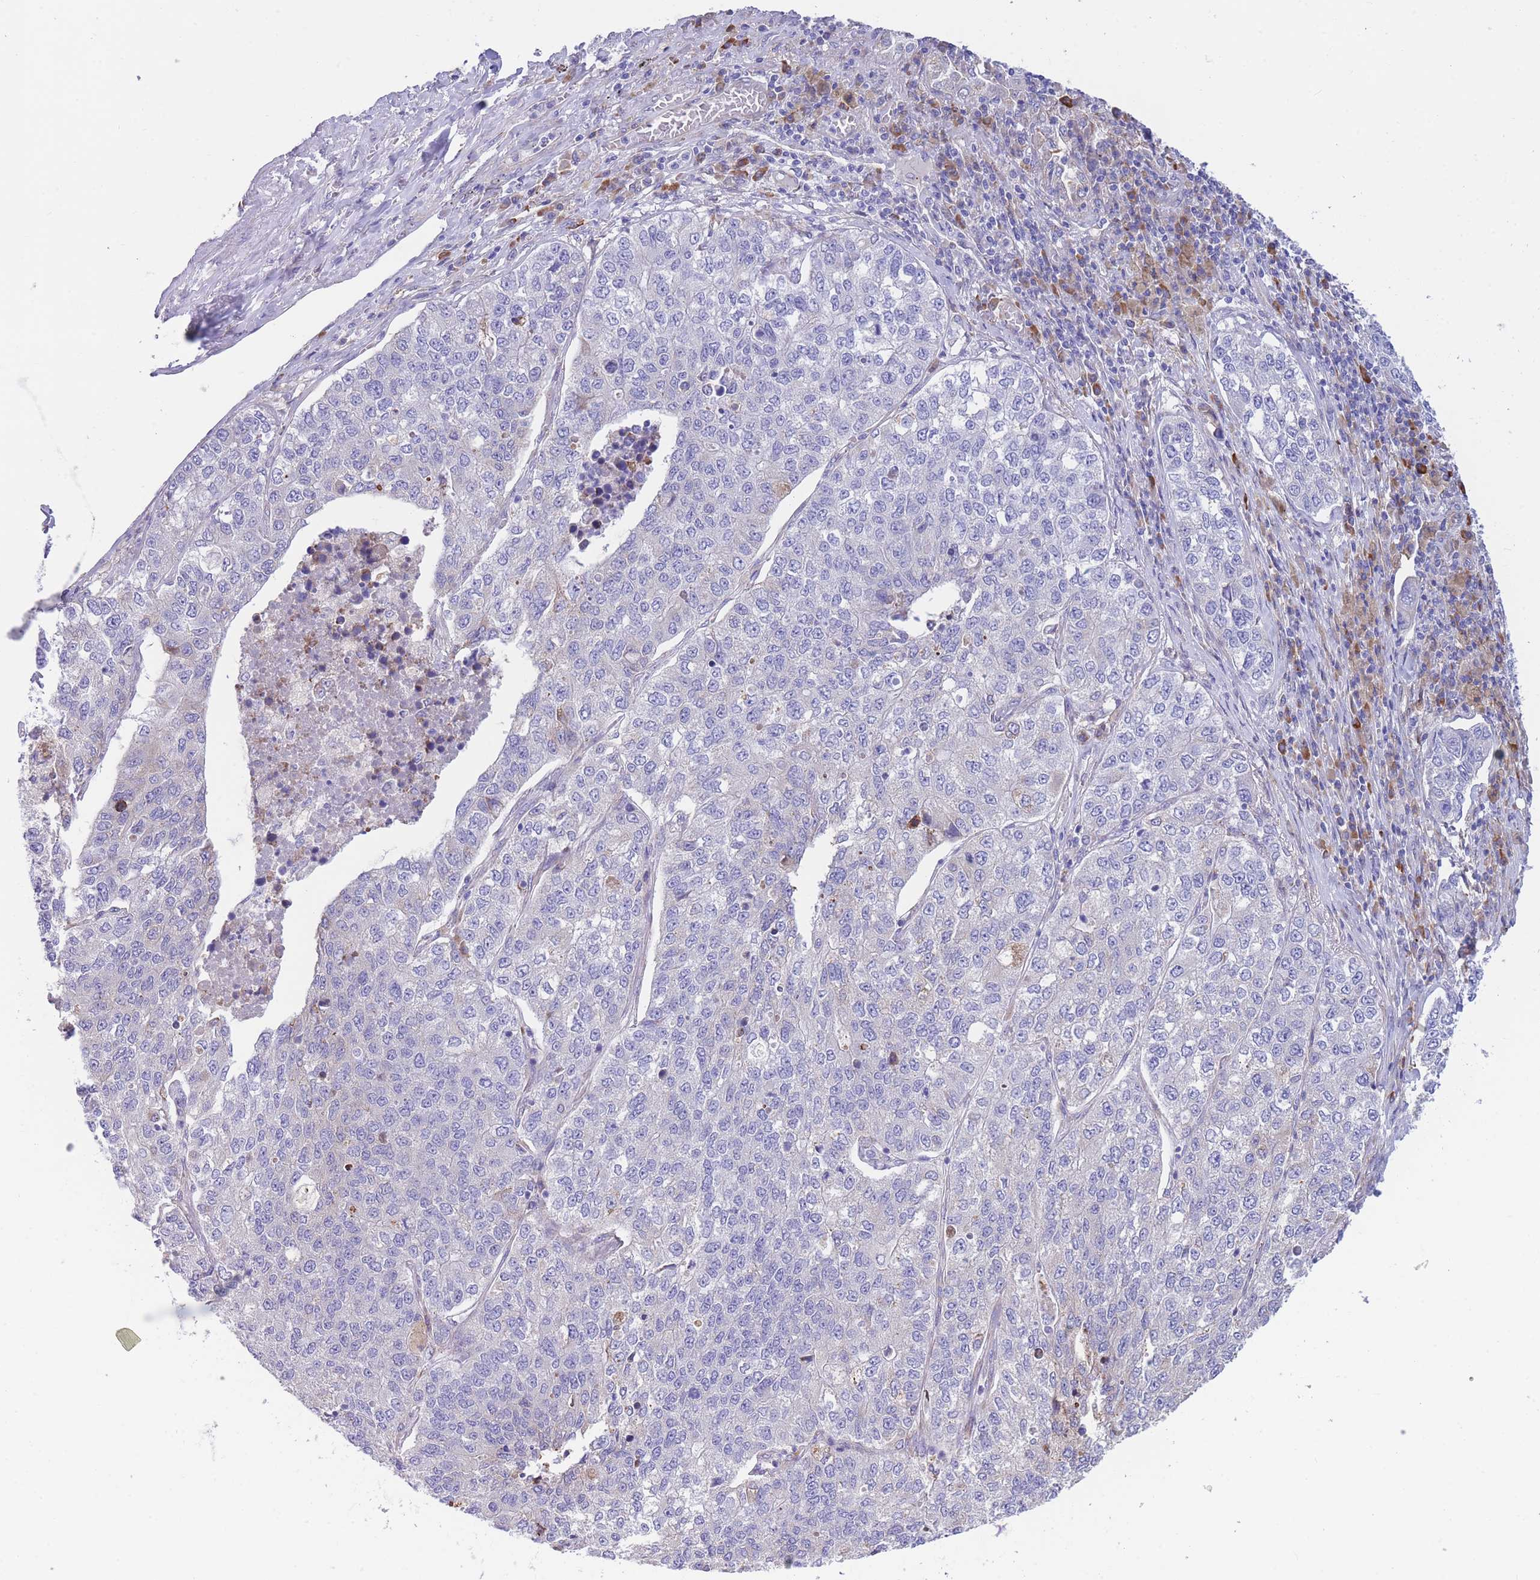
{"staining": {"intensity": "negative", "quantity": "none", "location": "none"}, "tissue": "lung cancer", "cell_type": "Tumor cells", "image_type": "cancer", "snomed": [{"axis": "morphology", "description": "Adenocarcinoma, NOS"}, {"axis": "topography", "description": "Lung"}], "caption": "Immunohistochemical staining of human lung cancer (adenocarcinoma) exhibits no significant staining in tumor cells.", "gene": "DET1", "patient": {"sex": "male", "age": 49}}